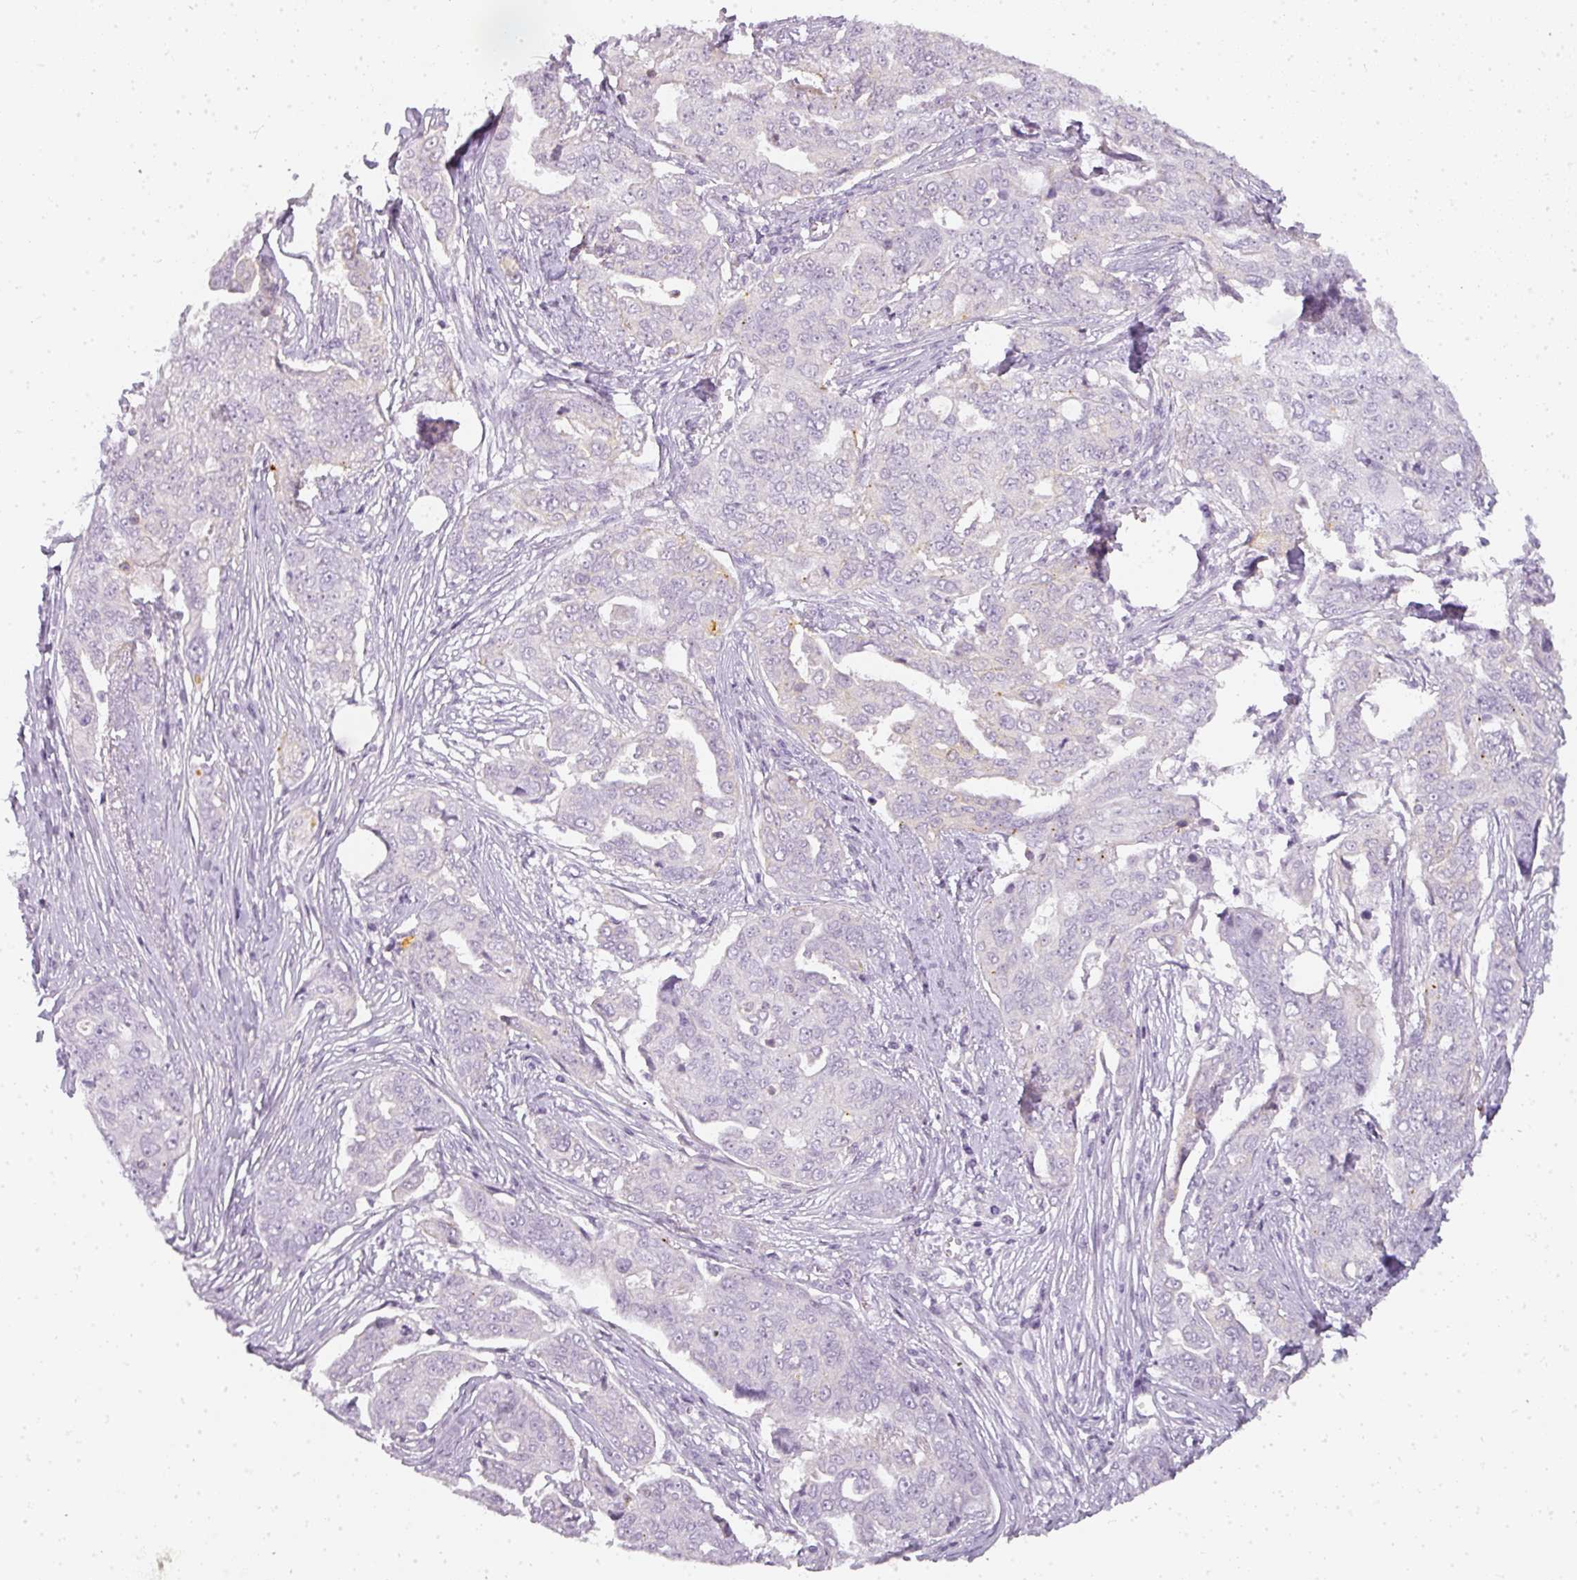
{"staining": {"intensity": "negative", "quantity": "none", "location": "none"}, "tissue": "ovarian cancer", "cell_type": "Tumor cells", "image_type": "cancer", "snomed": [{"axis": "morphology", "description": "Carcinoma, endometroid"}, {"axis": "topography", "description": "Ovary"}], "caption": "DAB (3,3'-diaminobenzidine) immunohistochemical staining of human ovarian cancer exhibits no significant staining in tumor cells.", "gene": "TMEM42", "patient": {"sex": "female", "age": 70}}